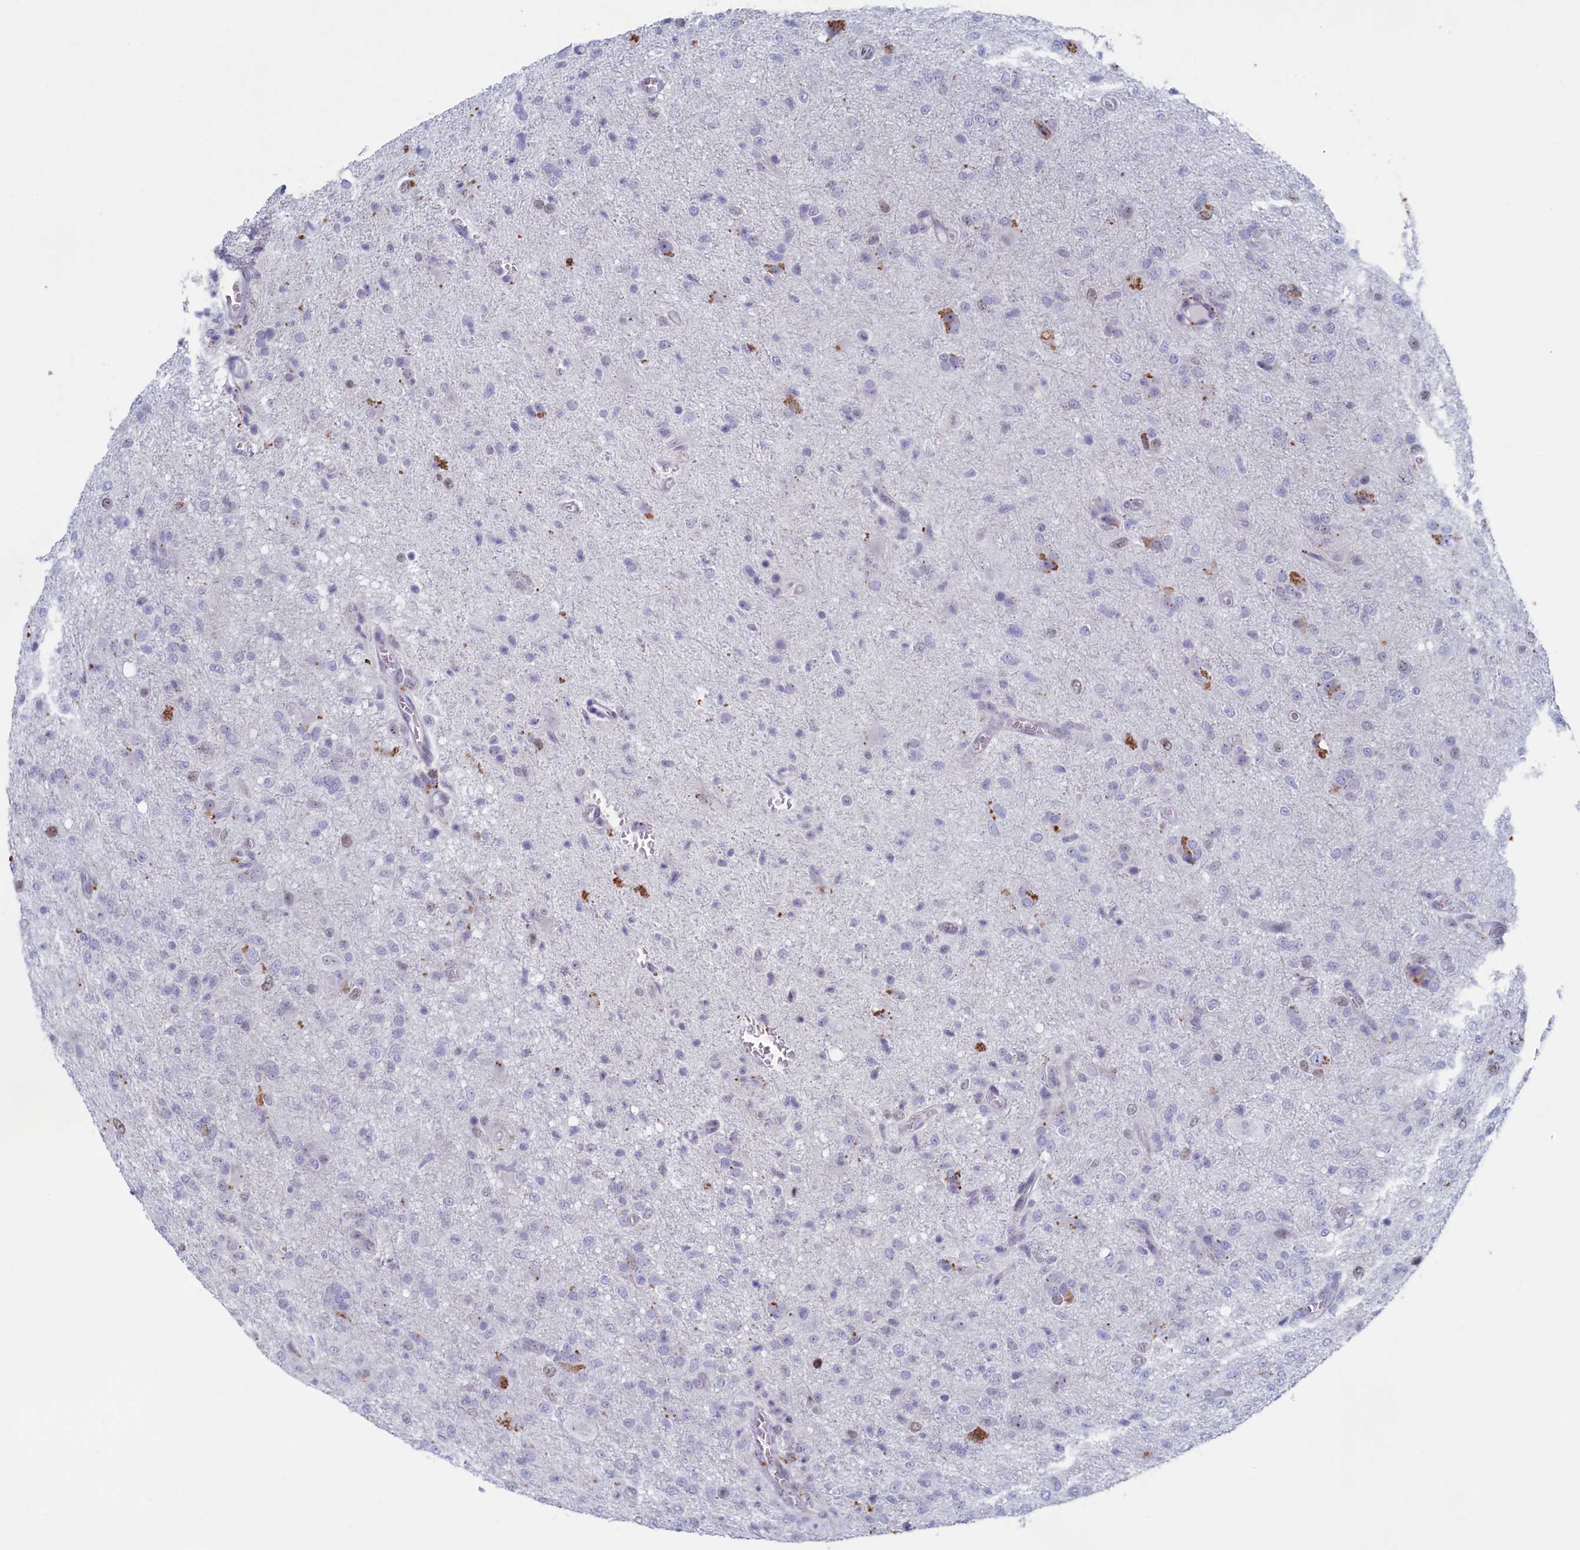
{"staining": {"intensity": "negative", "quantity": "none", "location": "none"}, "tissue": "glioma", "cell_type": "Tumor cells", "image_type": "cancer", "snomed": [{"axis": "morphology", "description": "Glioma, malignant, High grade"}, {"axis": "topography", "description": "Brain"}], "caption": "Immunohistochemical staining of human high-grade glioma (malignant) reveals no significant expression in tumor cells.", "gene": "WDR76", "patient": {"sex": "female", "age": 57}}